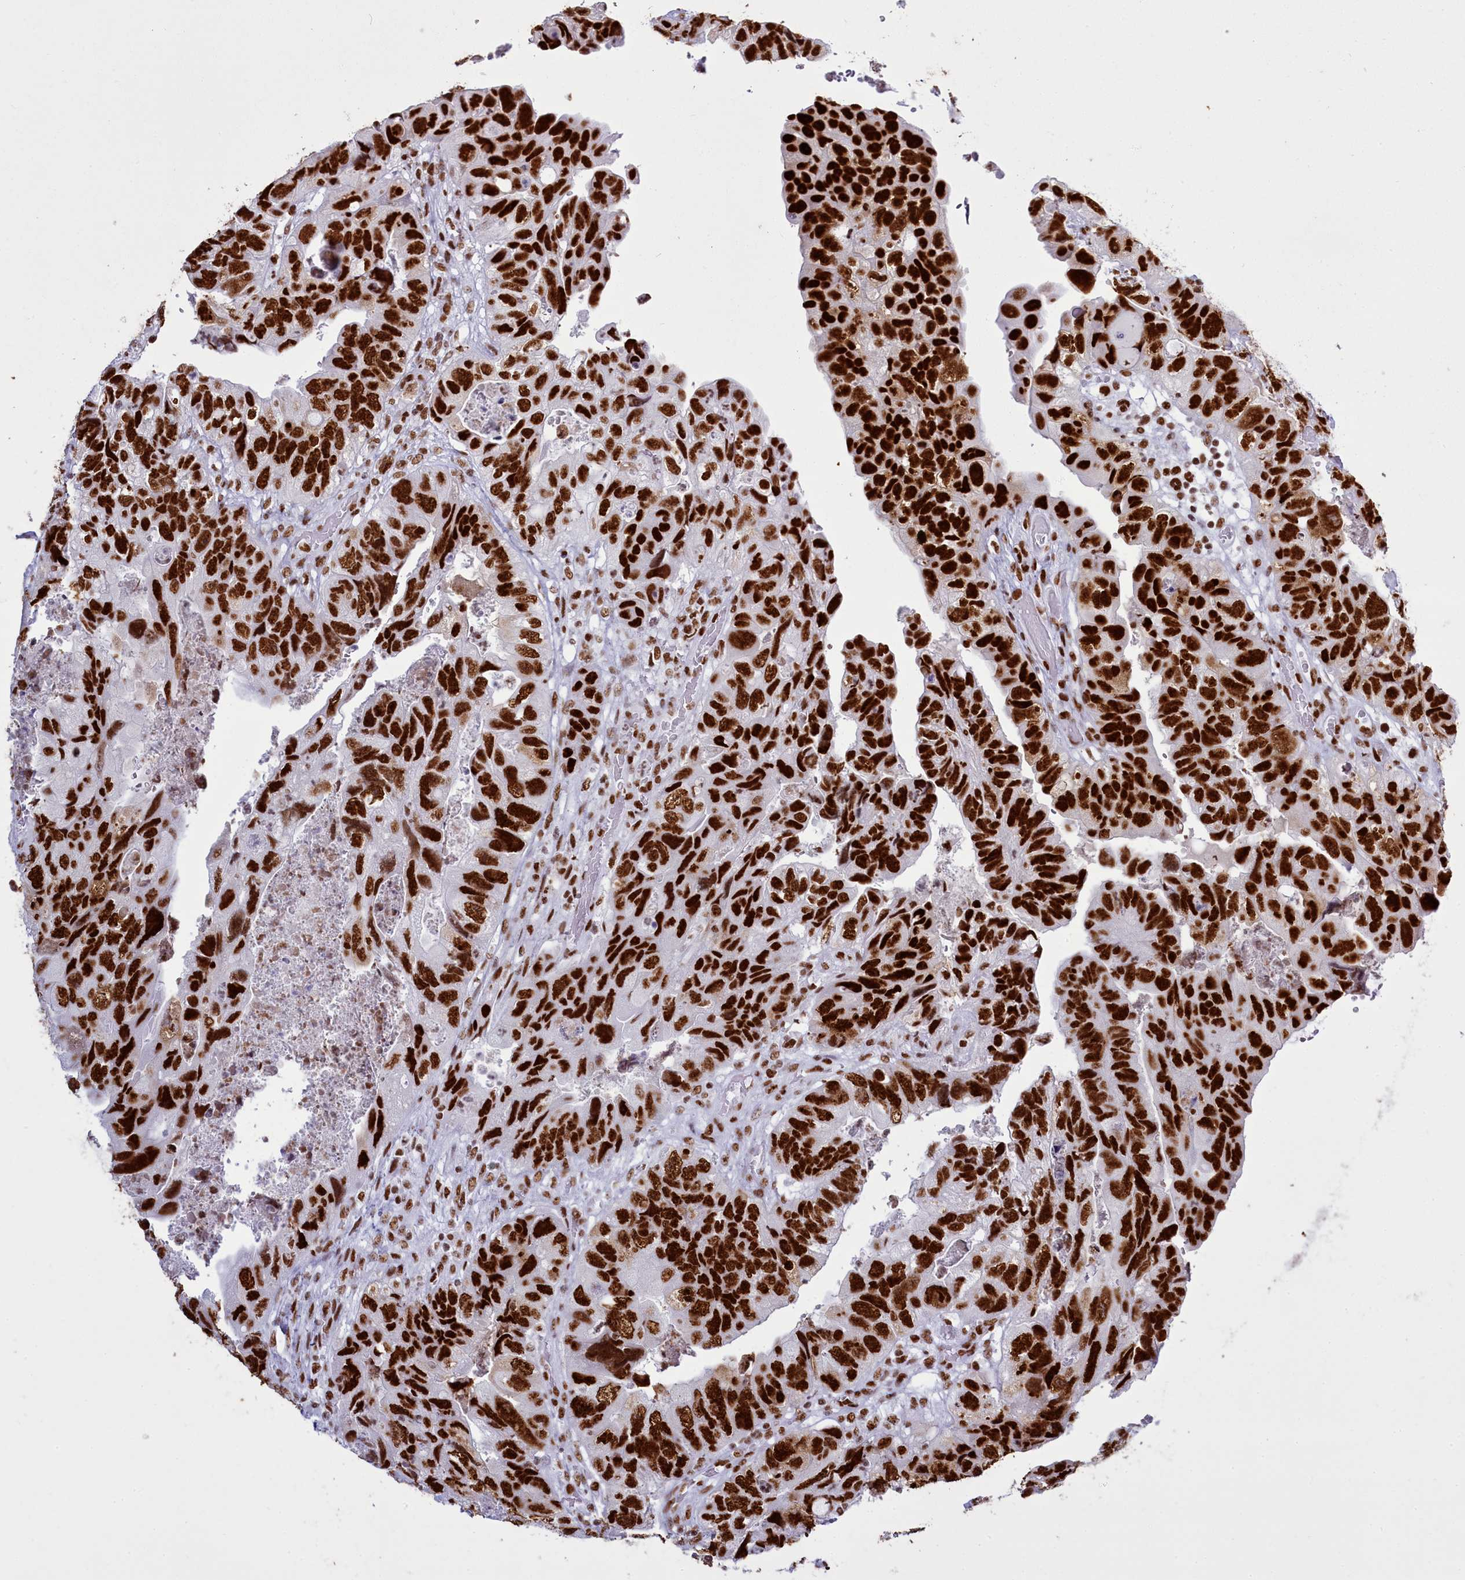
{"staining": {"intensity": "strong", "quantity": ">75%", "location": "nuclear"}, "tissue": "colorectal cancer", "cell_type": "Tumor cells", "image_type": "cancer", "snomed": [{"axis": "morphology", "description": "Adenocarcinoma, NOS"}, {"axis": "topography", "description": "Rectum"}], "caption": "Adenocarcinoma (colorectal) tissue displays strong nuclear staining in about >75% of tumor cells", "gene": "RALY", "patient": {"sex": "male", "age": 63}}